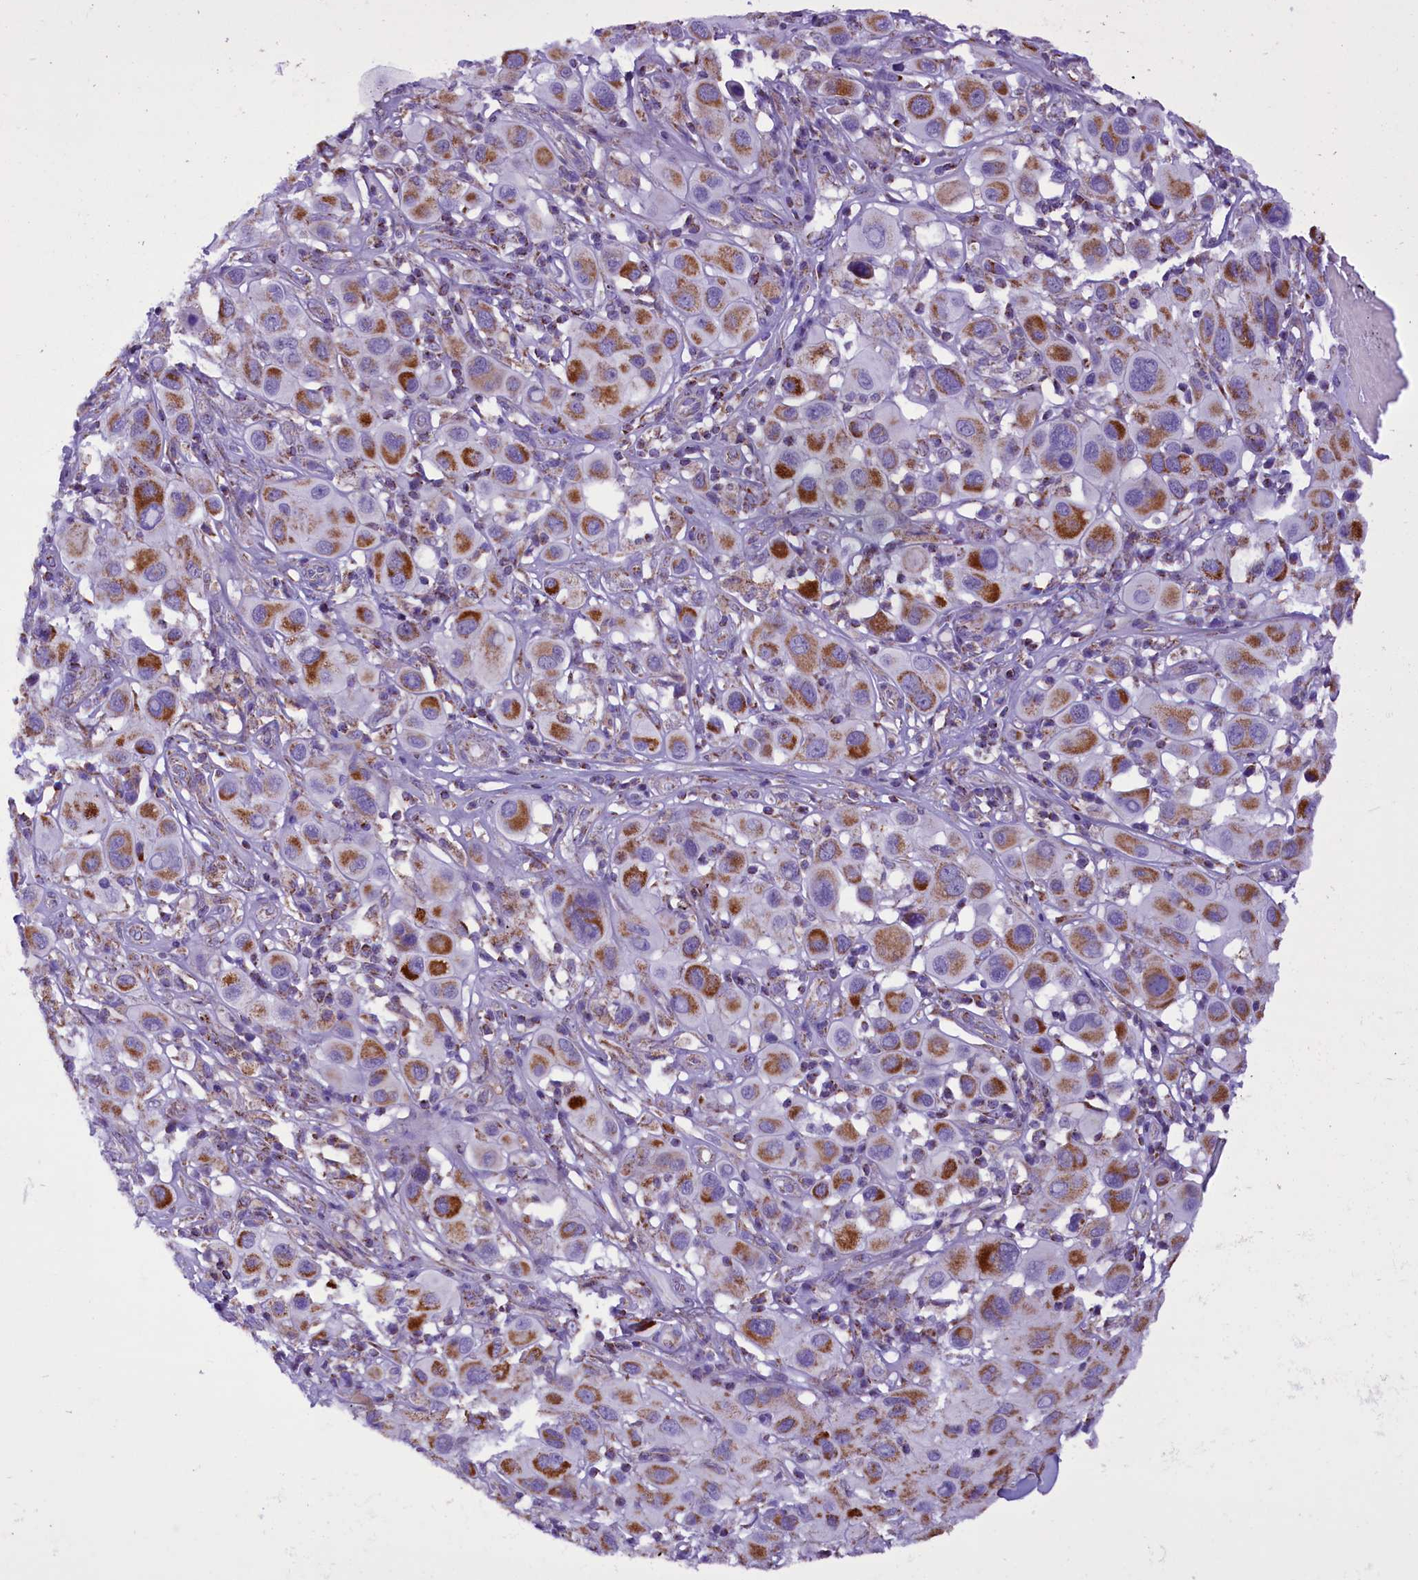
{"staining": {"intensity": "moderate", "quantity": ">75%", "location": "cytoplasmic/membranous"}, "tissue": "melanoma", "cell_type": "Tumor cells", "image_type": "cancer", "snomed": [{"axis": "morphology", "description": "Malignant melanoma, Metastatic site"}, {"axis": "topography", "description": "Skin"}], "caption": "A brown stain highlights moderate cytoplasmic/membranous positivity of a protein in human melanoma tumor cells.", "gene": "ICA1L", "patient": {"sex": "male", "age": 41}}